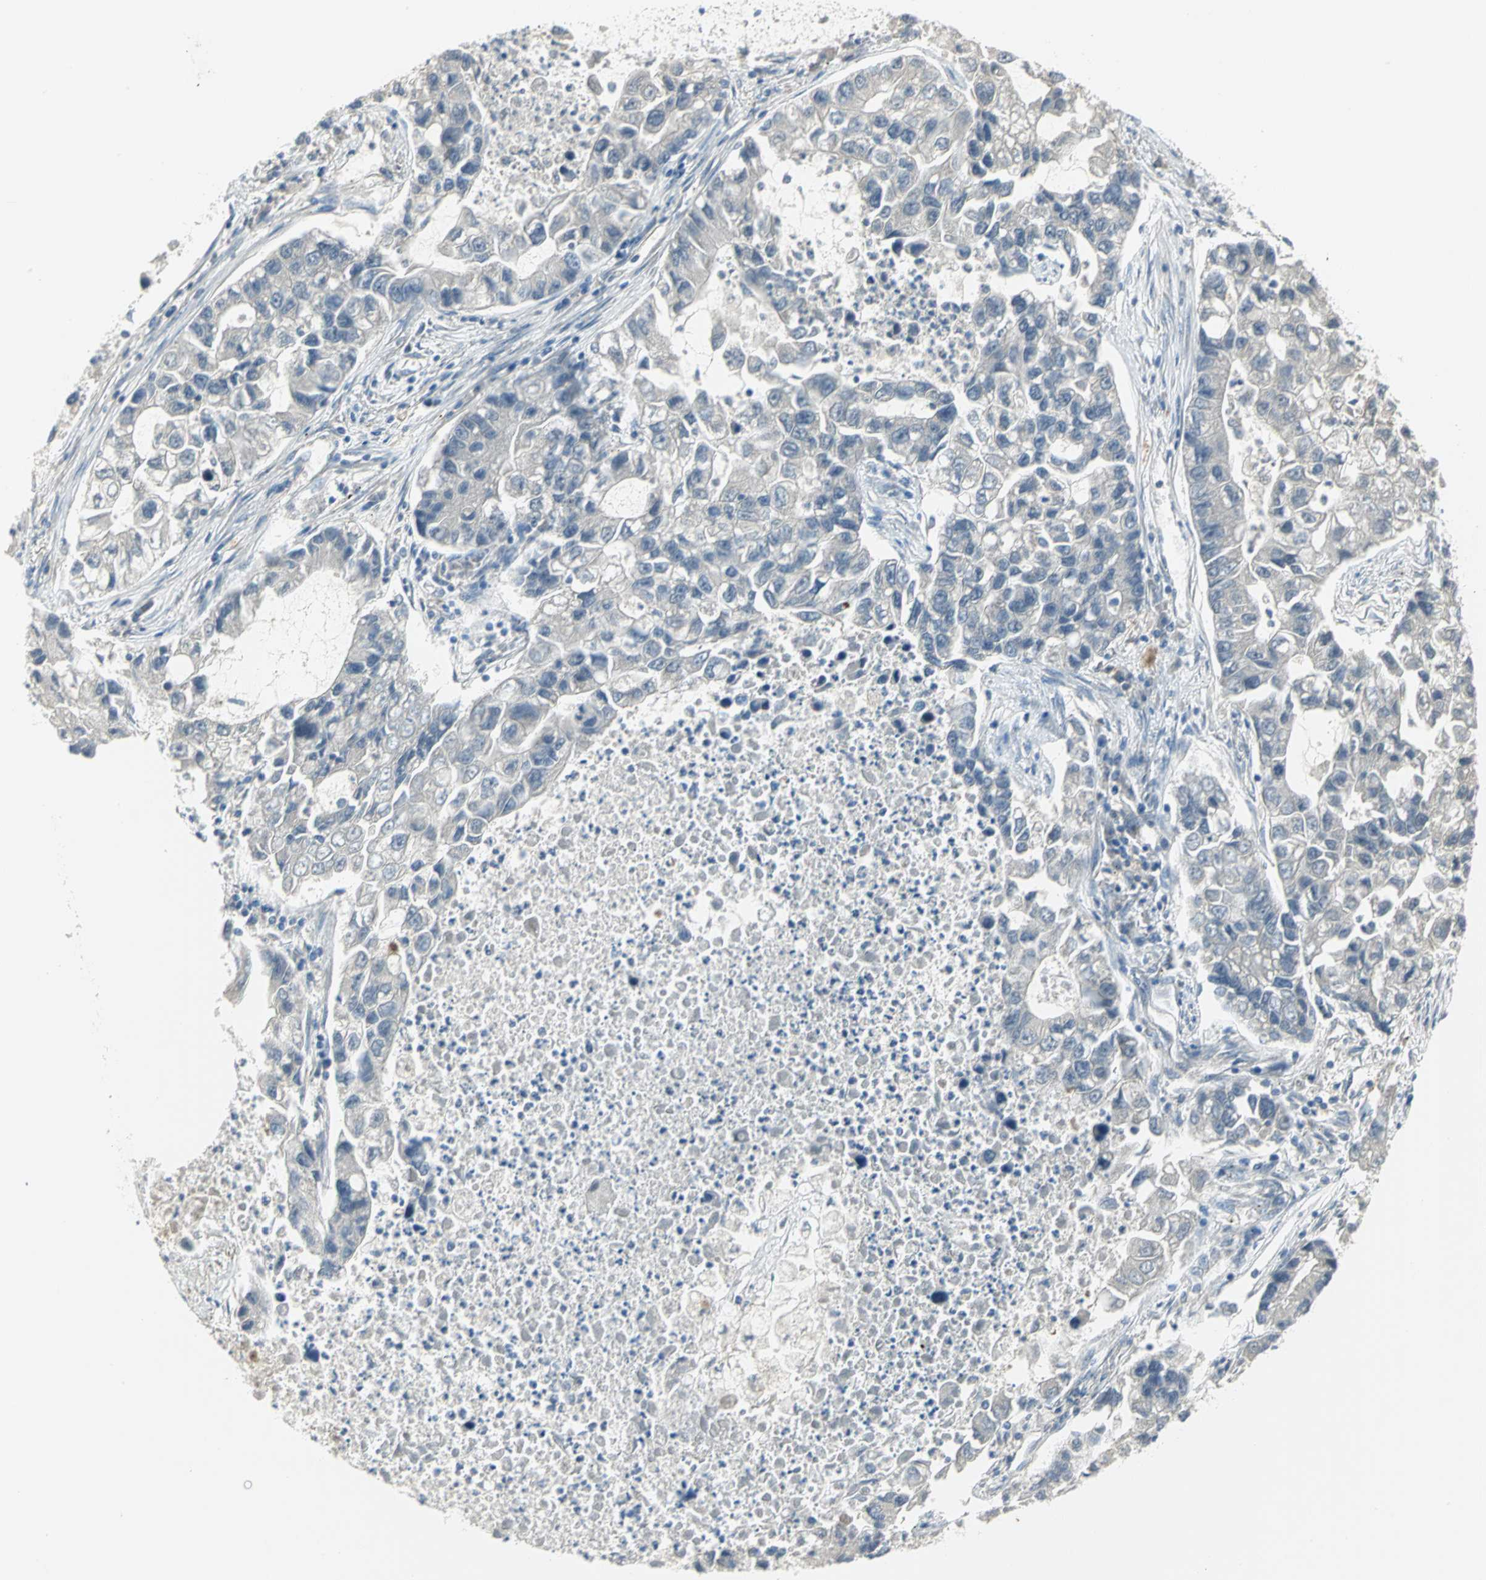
{"staining": {"intensity": "negative", "quantity": "none", "location": "none"}, "tissue": "lung cancer", "cell_type": "Tumor cells", "image_type": "cancer", "snomed": [{"axis": "morphology", "description": "Adenocarcinoma, NOS"}, {"axis": "topography", "description": "Lung"}], "caption": "This photomicrograph is of lung cancer (adenocarcinoma) stained with immunohistochemistry to label a protein in brown with the nuclei are counter-stained blue. There is no expression in tumor cells.", "gene": "ZIC1", "patient": {"sex": "female", "age": 51}}